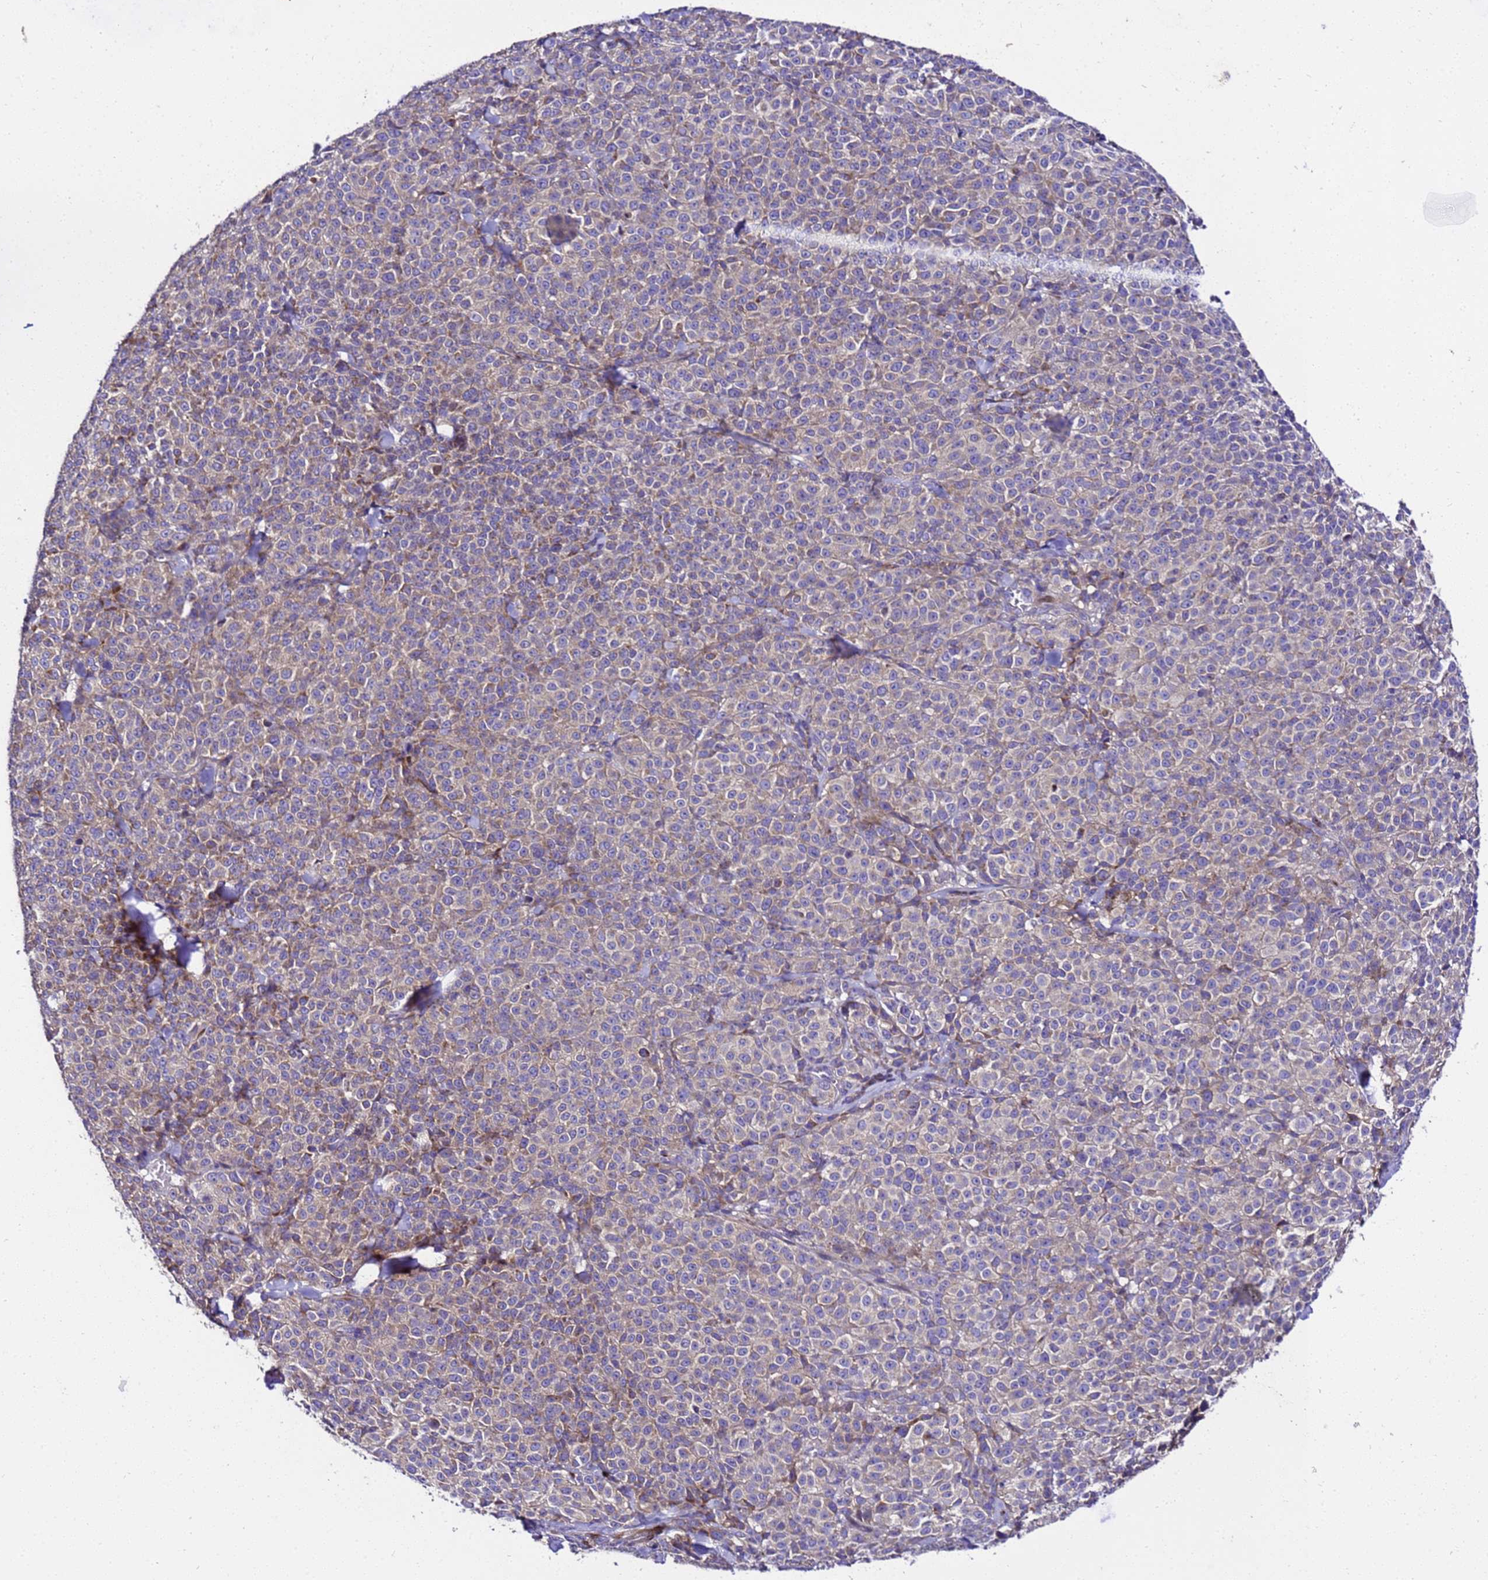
{"staining": {"intensity": "weak", "quantity": "25%-75%", "location": "cytoplasmic/membranous"}, "tissue": "melanoma", "cell_type": "Tumor cells", "image_type": "cancer", "snomed": [{"axis": "morphology", "description": "Normal tissue, NOS"}, {"axis": "morphology", "description": "Malignant melanoma, NOS"}, {"axis": "topography", "description": "Skin"}], "caption": "Malignant melanoma tissue exhibits weak cytoplasmic/membranous staining in about 25%-75% of tumor cells", "gene": "ZNF417", "patient": {"sex": "female", "age": 34}}